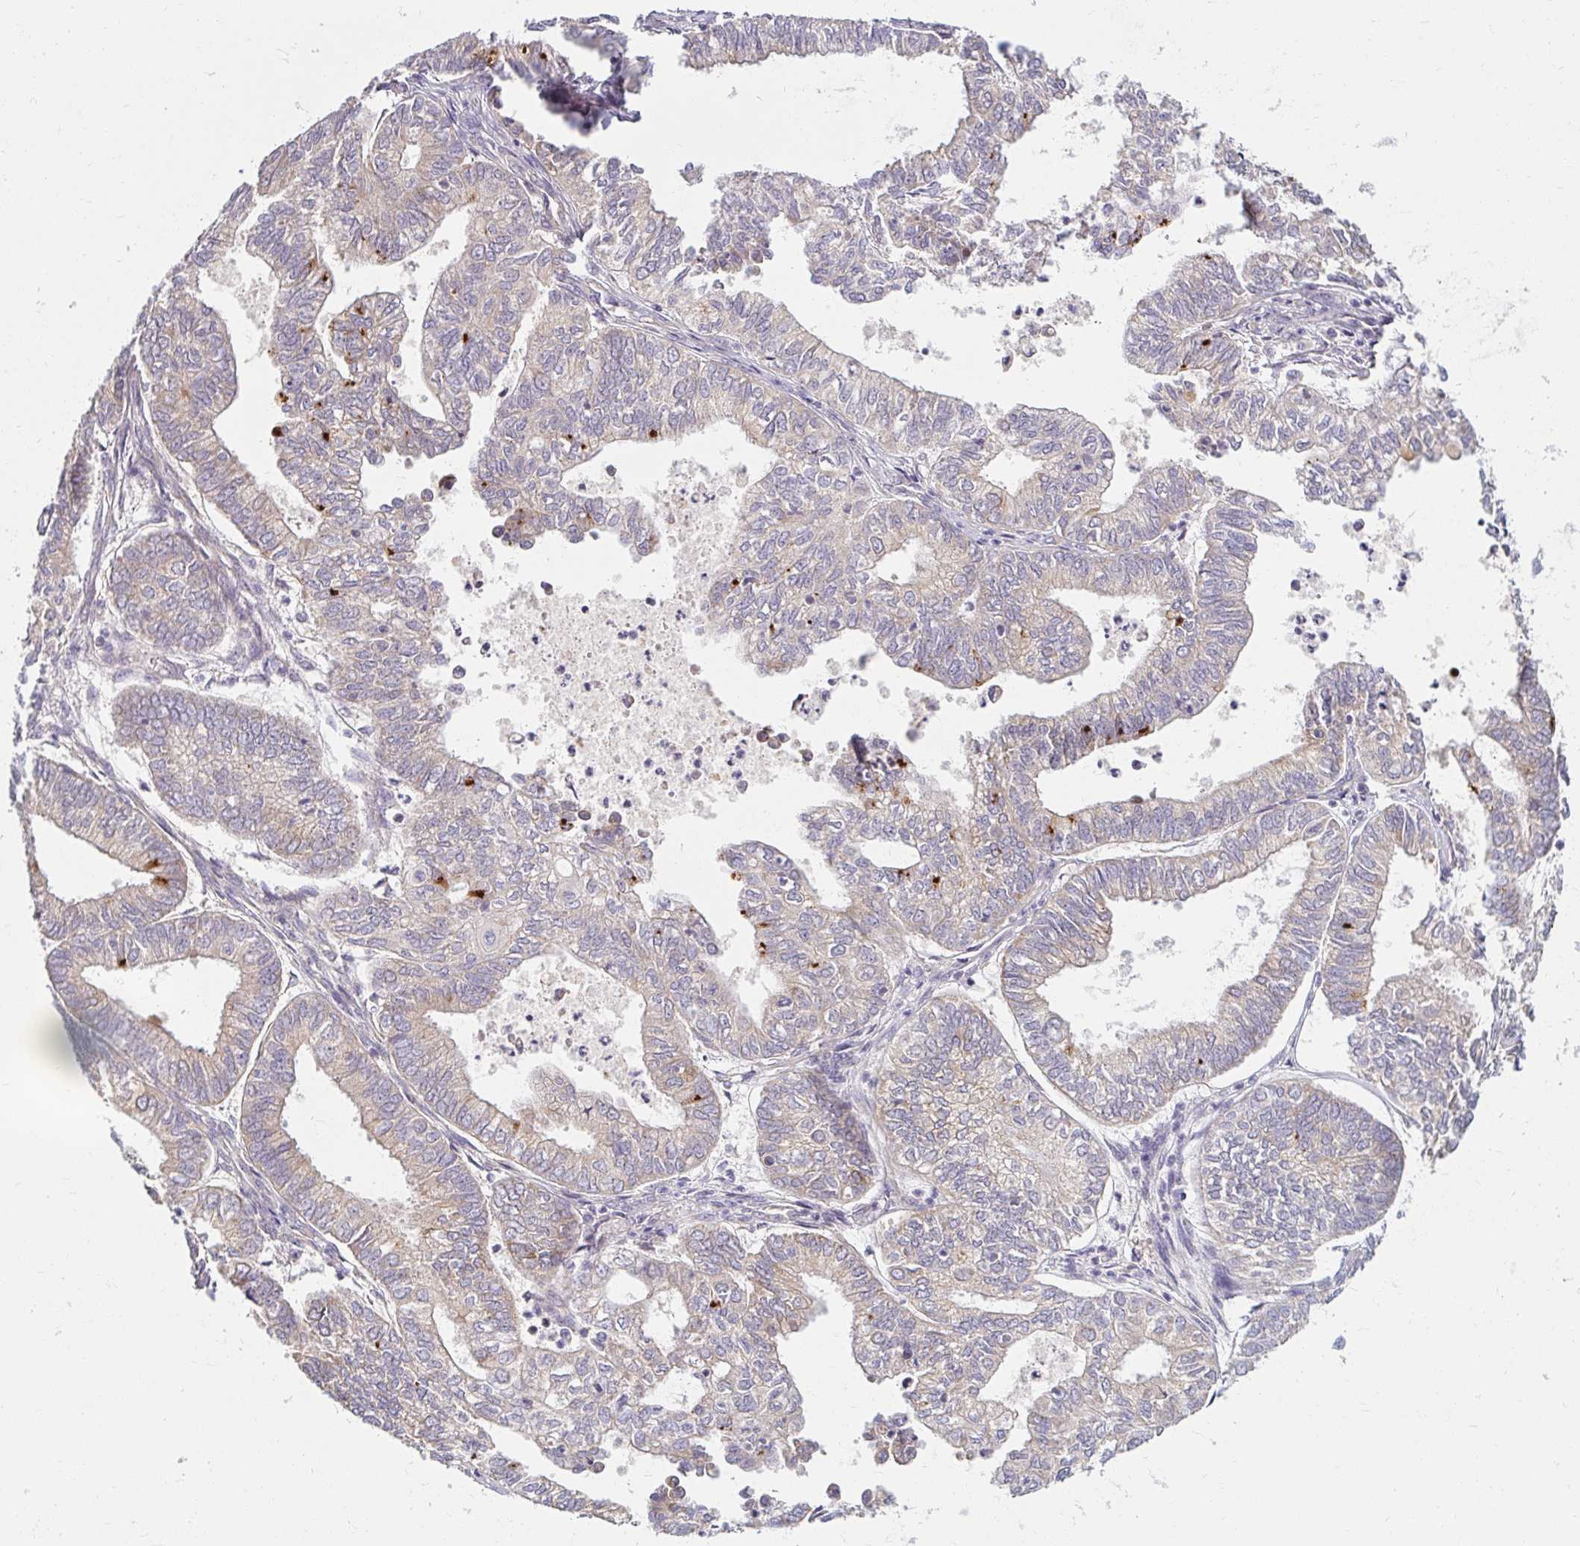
{"staining": {"intensity": "moderate", "quantity": "25%-75%", "location": "cytoplasmic/membranous"}, "tissue": "ovarian cancer", "cell_type": "Tumor cells", "image_type": "cancer", "snomed": [{"axis": "morphology", "description": "Carcinoma, endometroid"}, {"axis": "topography", "description": "Ovary"}], "caption": "IHC photomicrograph of ovarian cancer stained for a protein (brown), which displays medium levels of moderate cytoplasmic/membranous expression in about 25%-75% of tumor cells.", "gene": "SKP2", "patient": {"sex": "female", "age": 64}}